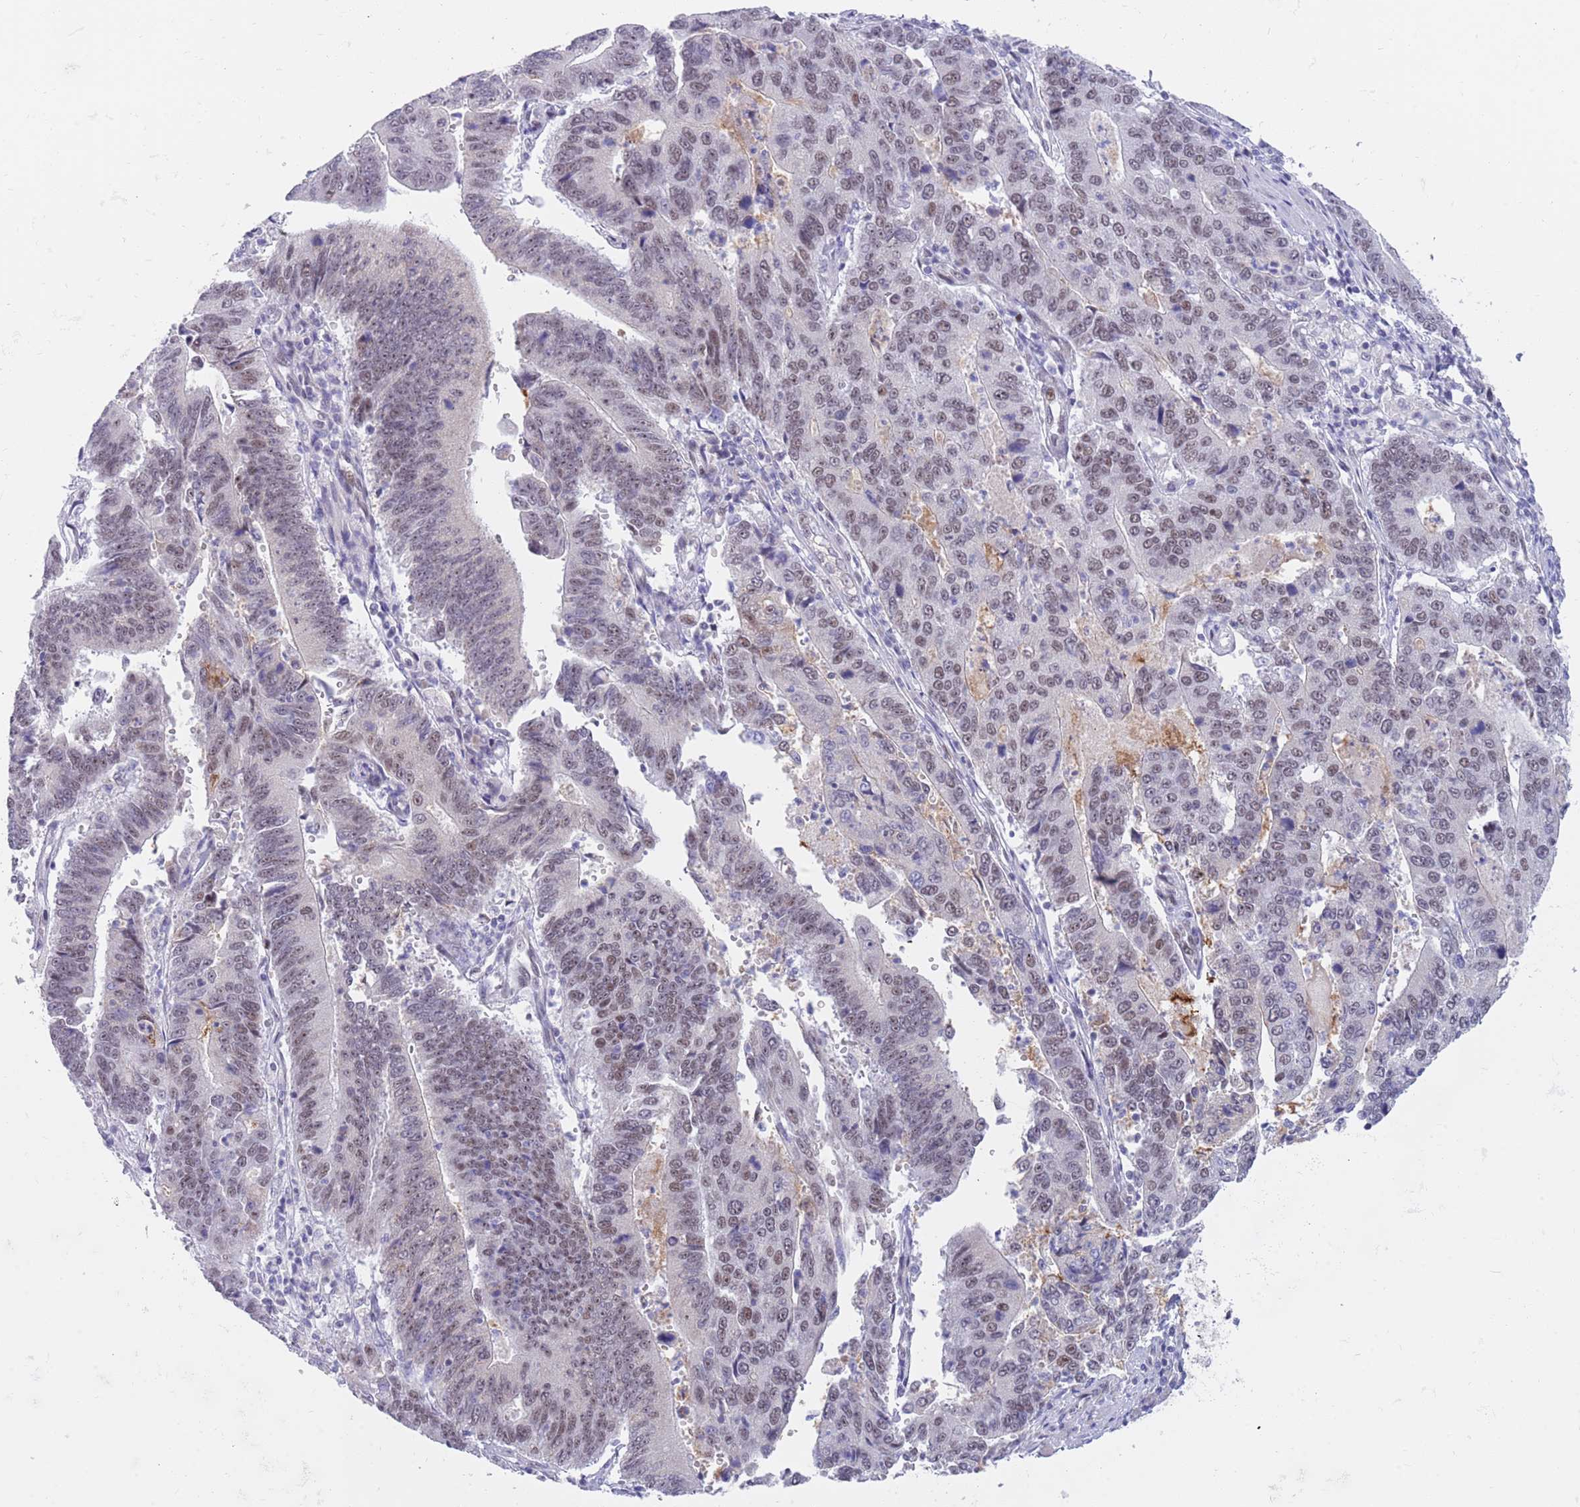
{"staining": {"intensity": "weak", "quantity": ">75%", "location": "nuclear"}, "tissue": "stomach cancer", "cell_type": "Tumor cells", "image_type": "cancer", "snomed": [{"axis": "morphology", "description": "Adenocarcinoma, NOS"}, {"axis": "topography", "description": "Stomach"}], "caption": "The histopathology image reveals a brown stain indicating the presence of a protein in the nuclear of tumor cells in stomach cancer. (brown staining indicates protein expression, while blue staining denotes nuclei).", "gene": "RFX1", "patient": {"sex": "male", "age": 59}}